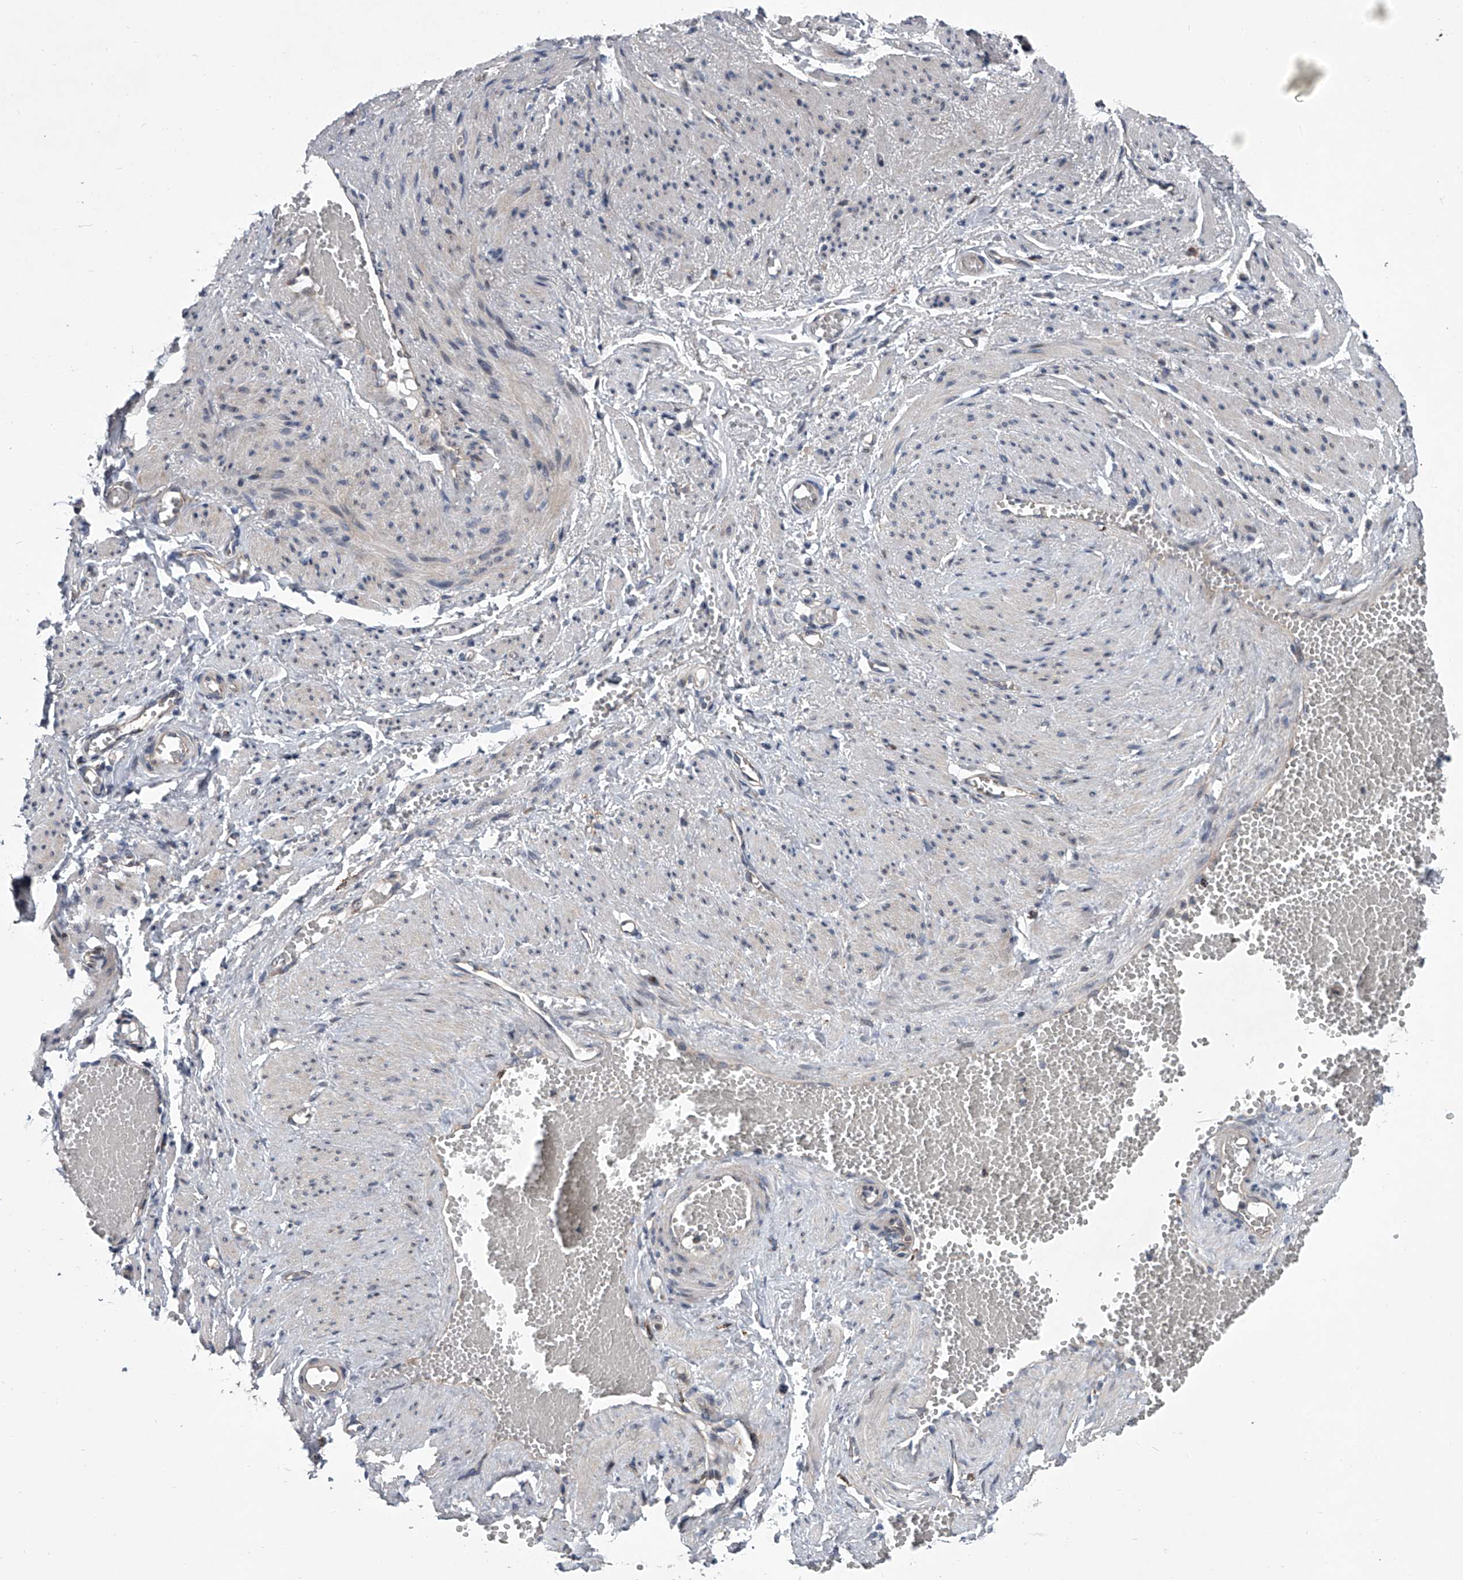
{"staining": {"intensity": "negative", "quantity": "none", "location": "none"}, "tissue": "adipose tissue", "cell_type": "Adipocytes", "image_type": "normal", "snomed": [{"axis": "morphology", "description": "Normal tissue, NOS"}, {"axis": "topography", "description": "Smooth muscle"}, {"axis": "topography", "description": "Peripheral nerve tissue"}], "caption": "Adipocytes show no significant protein positivity in benign adipose tissue.", "gene": "TRIM8", "patient": {"sex": "female", "age": 39}}